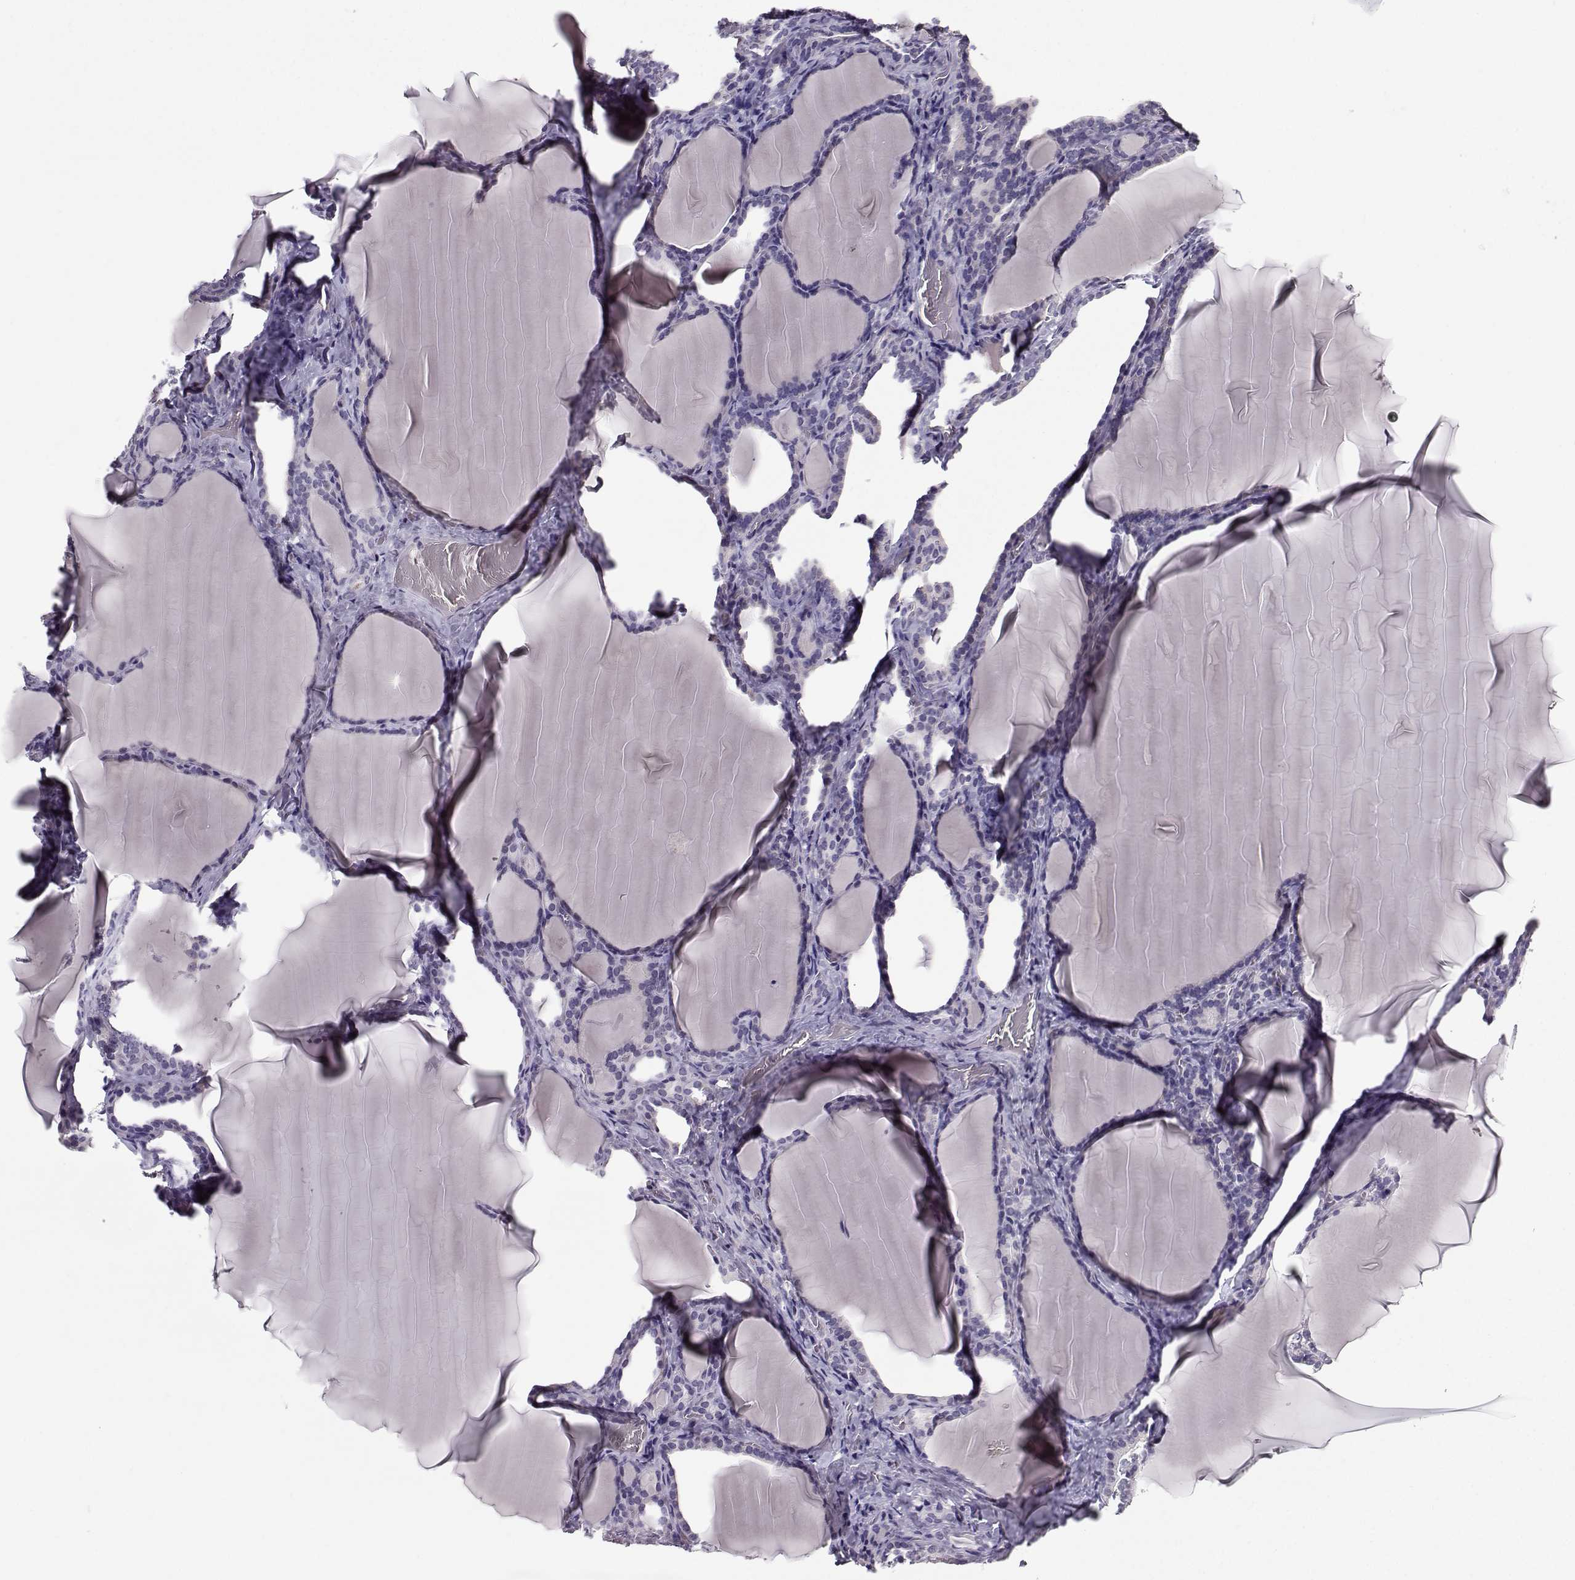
{"staining": {"intensity": "negative", "quantity": "none", "location": "none"}, "tissue": "thyroid gland", "cell_type": "Glandular cells", "image_type": "normal", "snomed": [{"axis": "morphology", "description": "Normal tissue, NOS"}, {"axis": "morphology", "description": "Hyperplasia, NOS"}, {"axis": "topography", "description": "Thyroid gland"}], "caption": "Glandular cells are negative for protein expression in normal human thyroid gland.", "gene": "TSPYL5", "patient": {"sex": "female", "age": 27}}